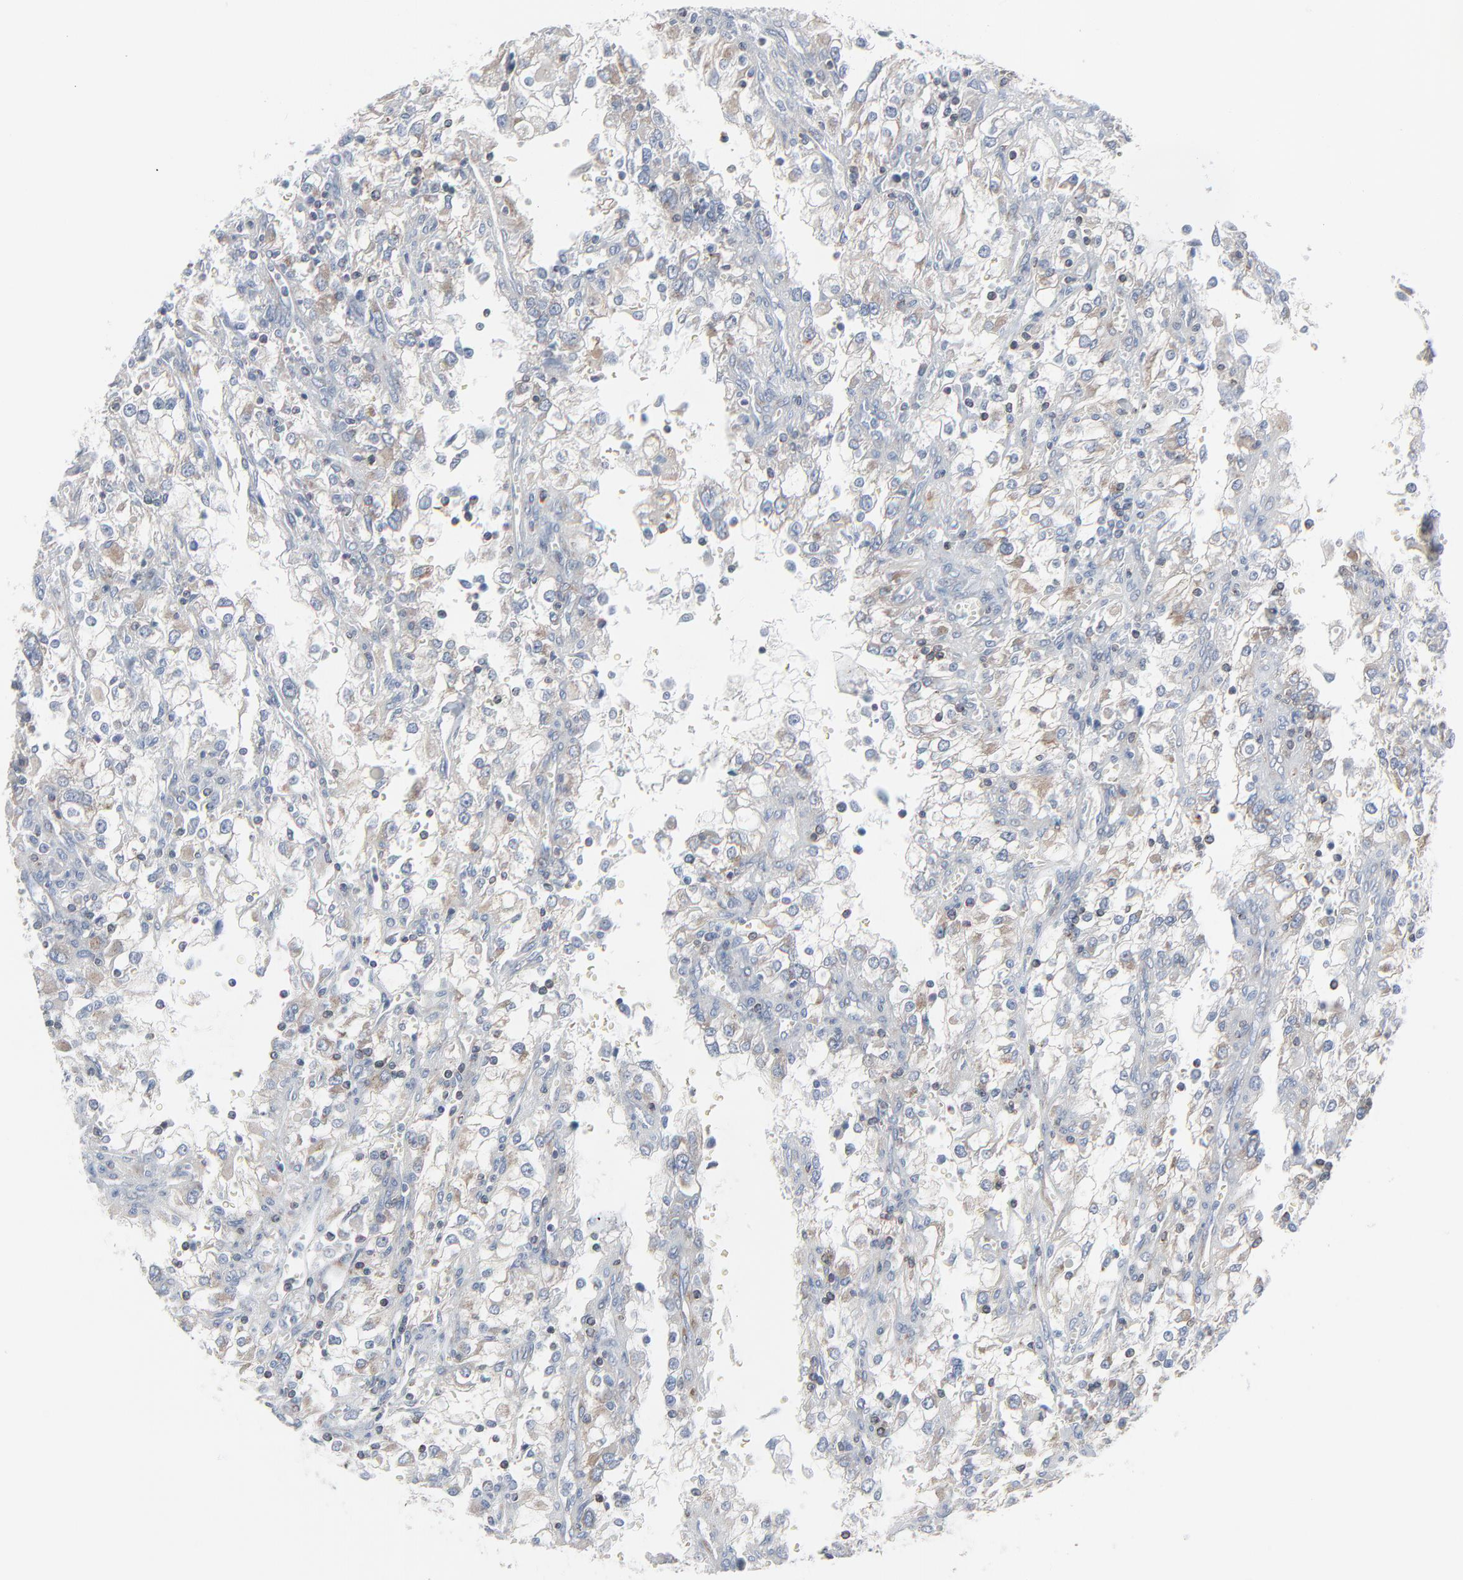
{"staining": {"intensity": "moderate", "quantity": "25%-75%", "location": "cytoplasmic/membranous"}, "tissue": "renal cancer", "cell_type": "Tumor cells", "image_type": "cancer", "snomed": [{"axis": "morphology", "description": "Adenocarcinoma, NOS"}, {"axis": "topography", "description": "Kidney"}], "caption": "Renal adenocarcinoma stained with a brown dye reveals moderate cytoplasmic/membranous positive positivity in about 25%-75% of tumor cells.", "gene": "OPTN", "patient": {"sex": "female", "age": 52}}